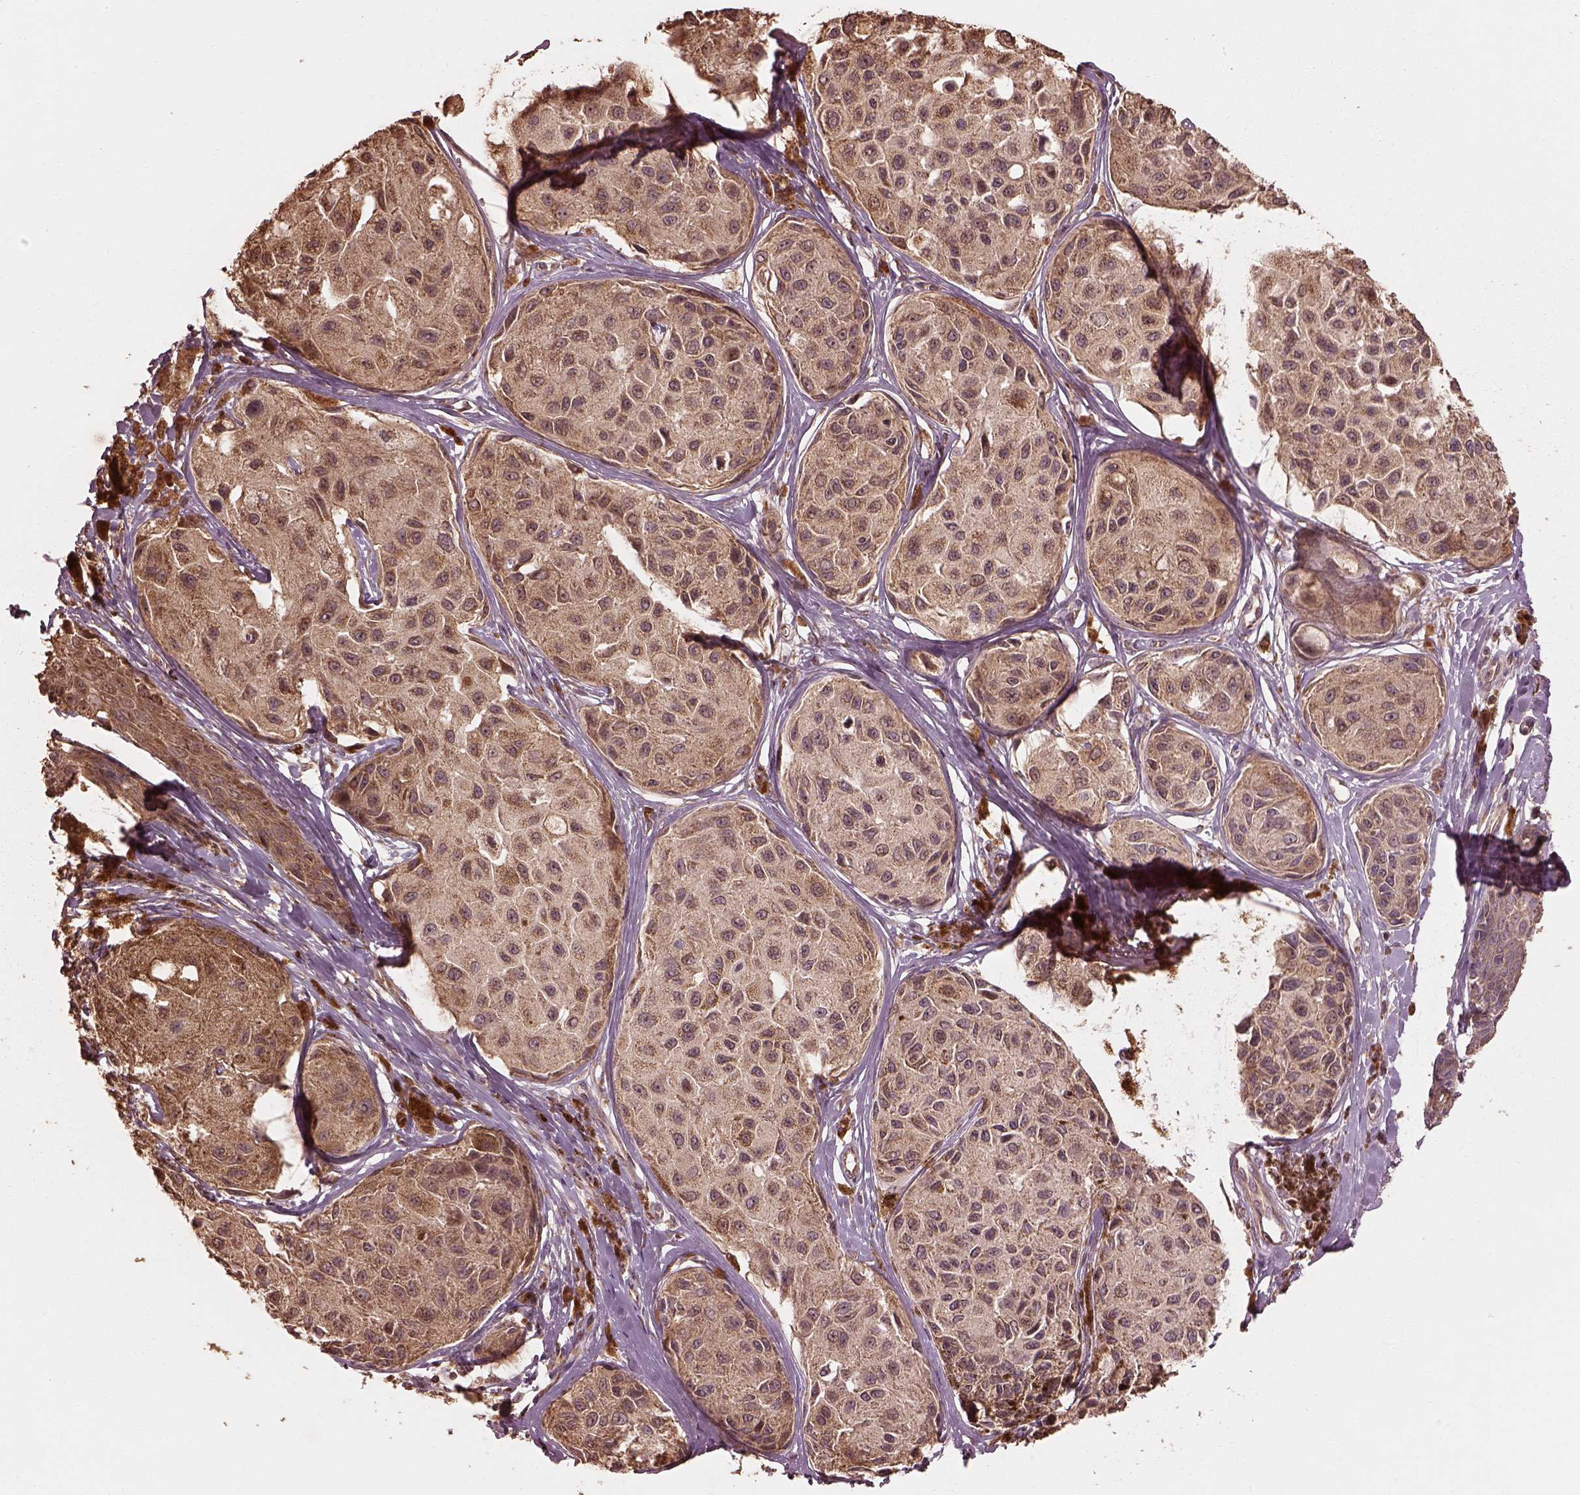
{"staining": {"intensity": "moderate", "quantity": ">75%", "location": "cytoplasmic/membranous"}, "tissue": "melanoma", "cell_type": "Tumor cells", "image_type": "cancer", "snomed": [{"axis": "morphology", "description": "Malignant melanoma, NOS"}, {"axis": "topography", "description": "Skin"}], "caption": "This photomicrograph displays immunohistochemistry (IHC) staining of human malignant melanoma, with medium moderate cytoplasmic/membranous expression in about >75% of tumor cells.", "gene": "METTL4", "patient": {"sex": "female", "age": 38}}